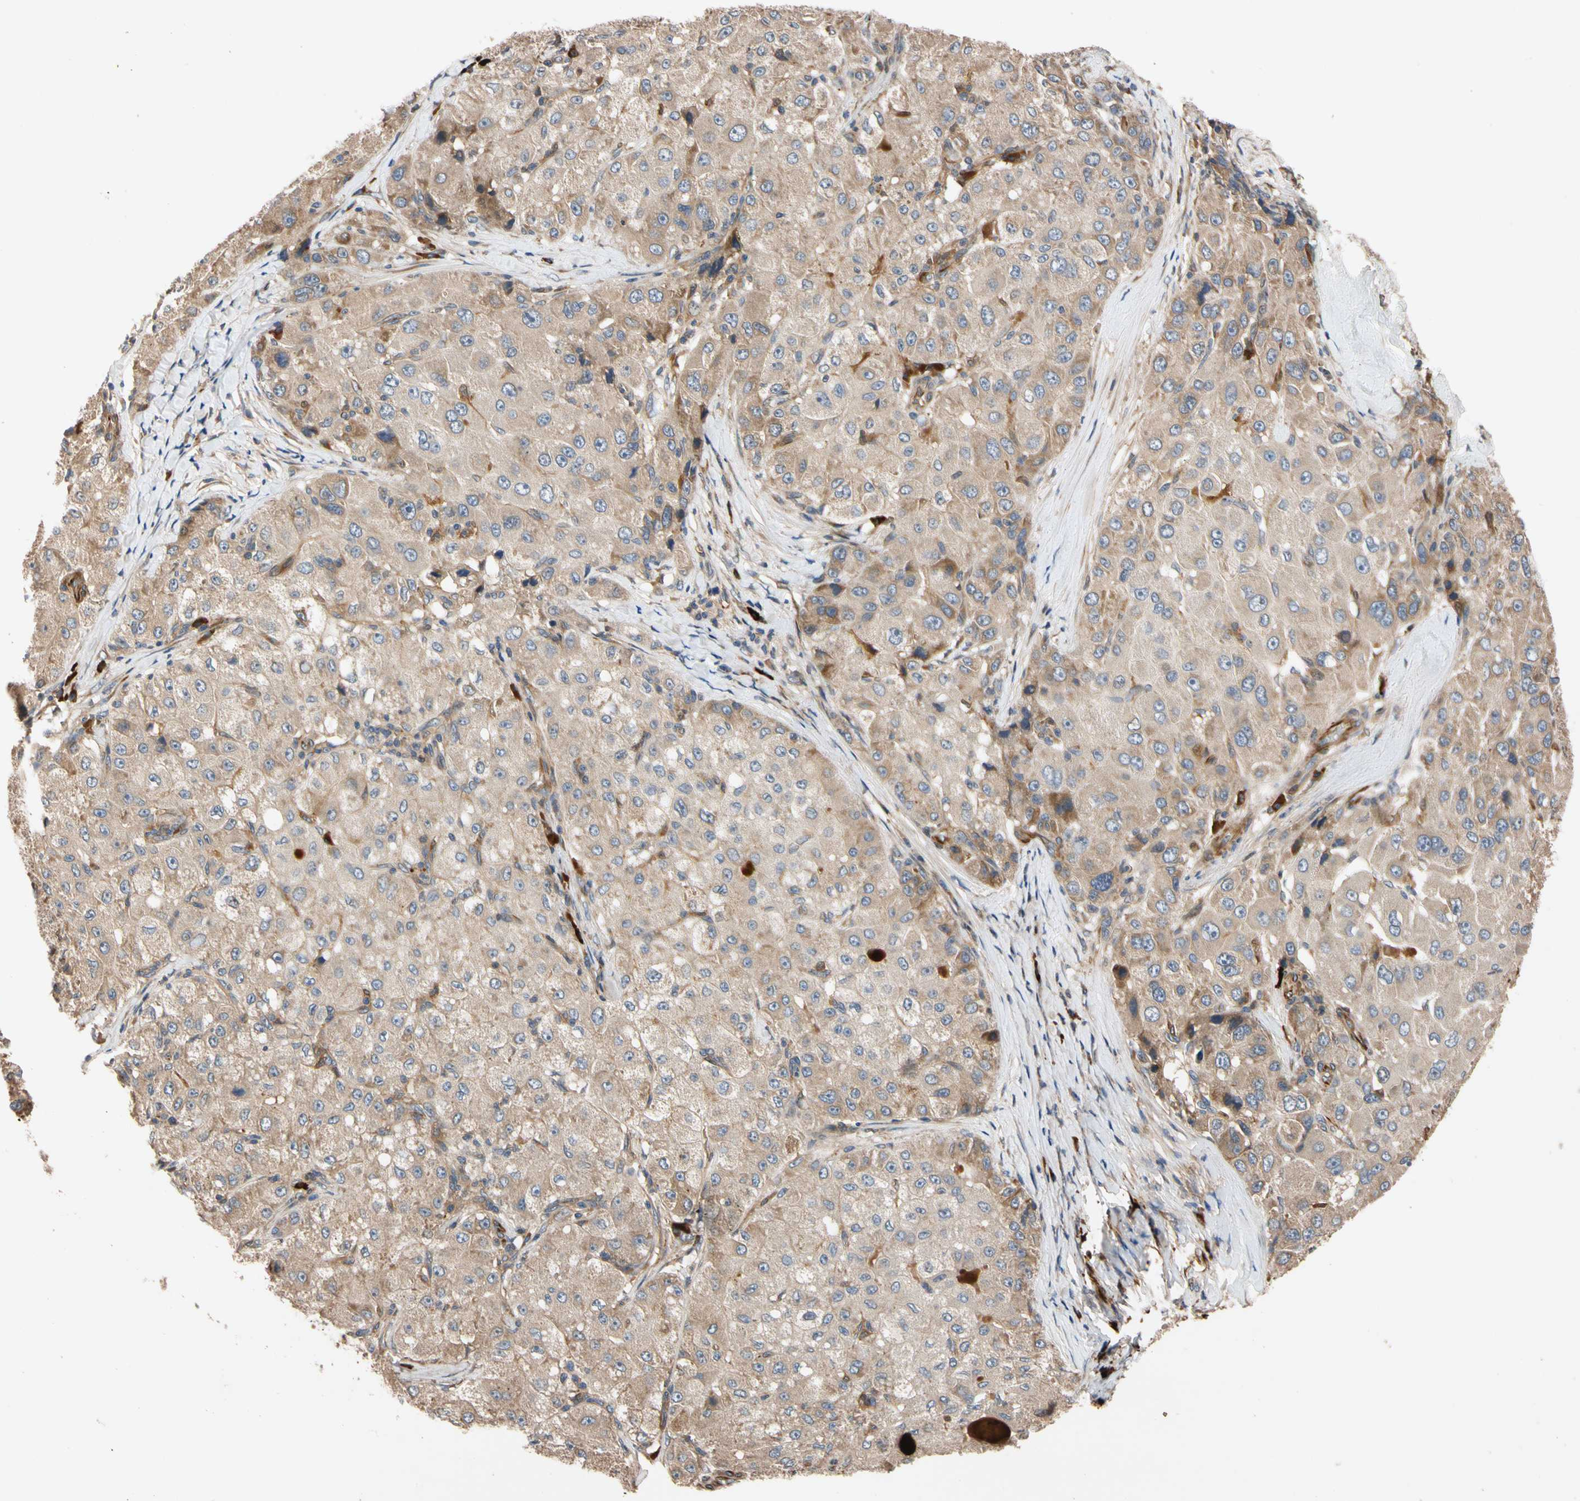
{"staining": {"intensity": "weak", "quantity": ">75%", "location": "cytoplasmic/membranous"}, "tissue": "liver cancer", "cell_type": "Tumor cells", "image_type": "cancer", "snomed": [{"axis": "morphology", "description": "Carcinoma, Hepatocellular, NOS"}, {"axis": "topography", "description": "Liver"}], "caption": "Liver hepatocellular carcinoma was stained to show a protein in brown. There is low levels of weak cytoplasmic/membranous staining in about >75% of tumor cells.", "gene": "FGD6", "patient": {"sex": "male", "age": 80}}